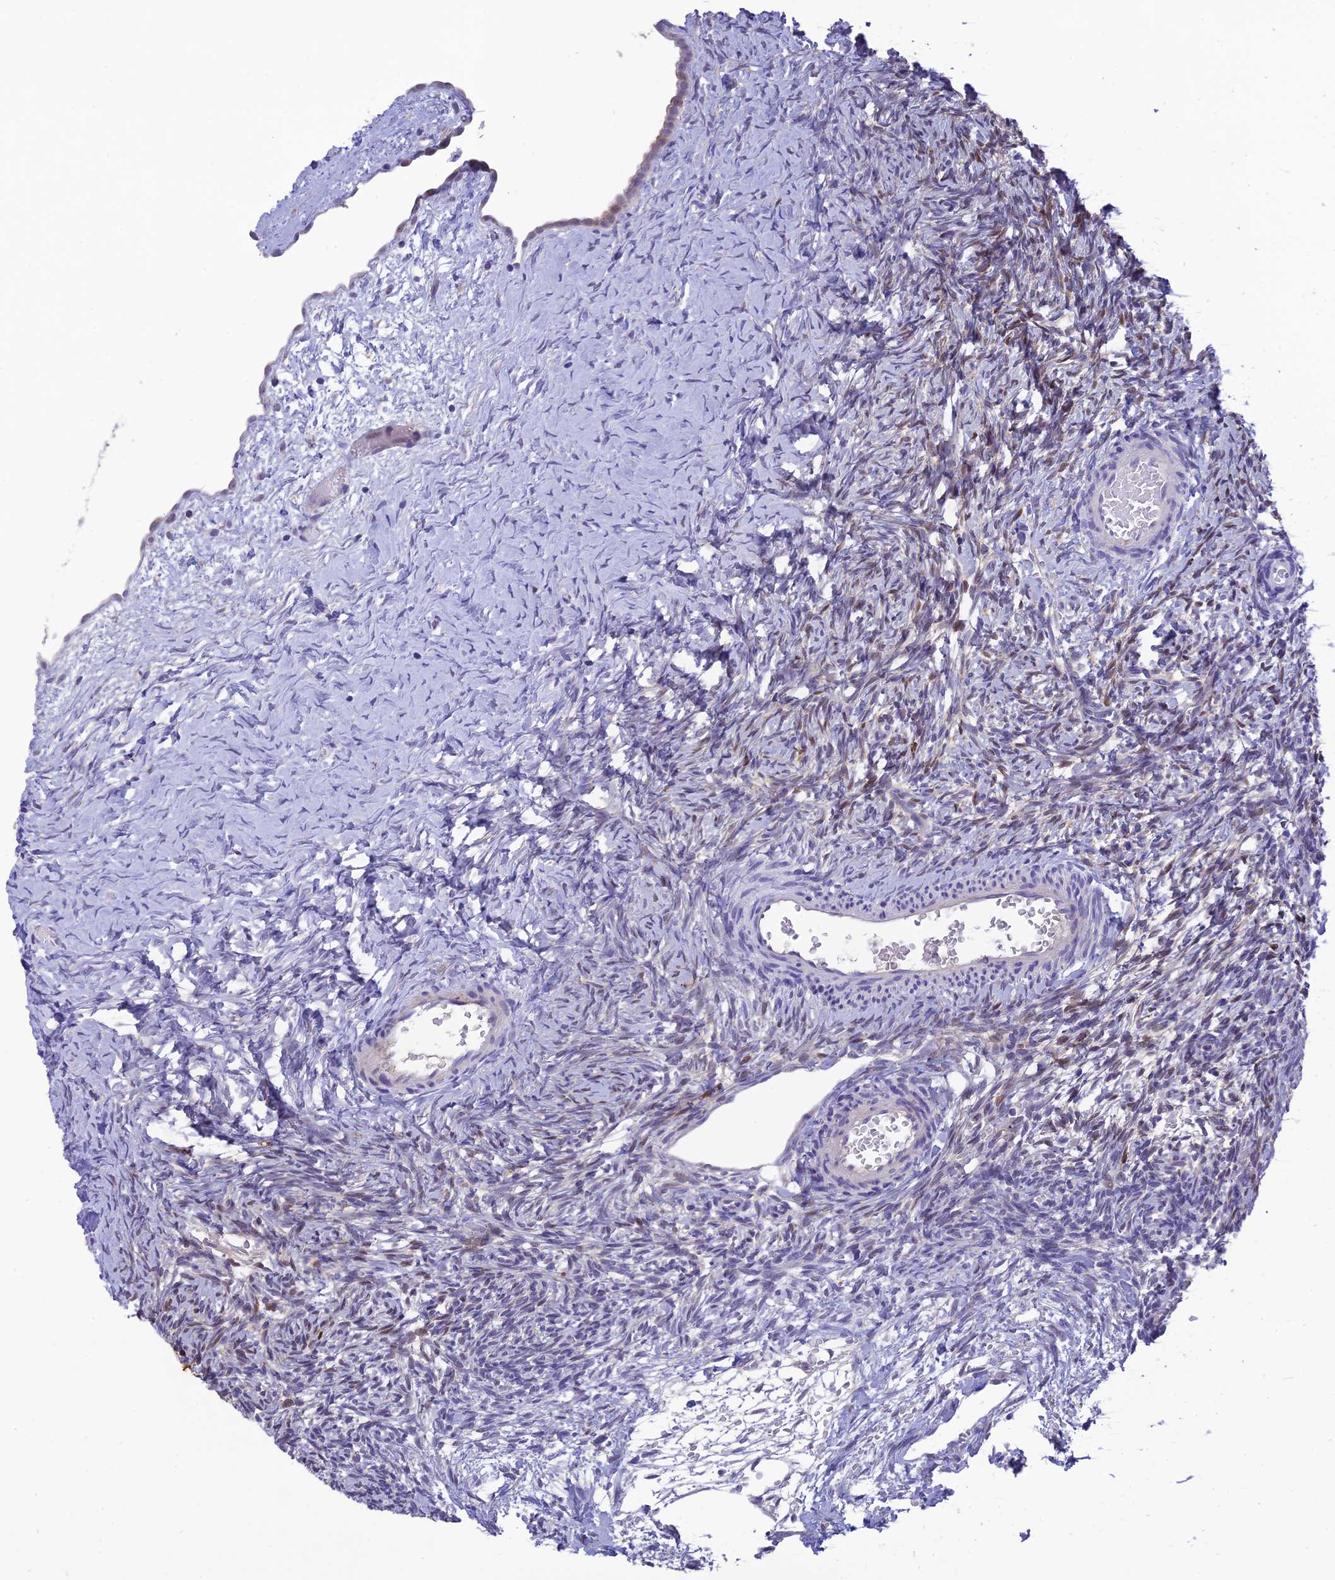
{"staining": {"intensity": "strong", "quantity": ">75%", "location": "cytoplasmic/membranous"}, "tissue": "ovary", "cell_type": "Follicle cells", "image_type": "normal", "snomed": [{"axis": "morphology", "description": "Normal tissue, NOS"}, {"axis": "topography", "description": "Ovary"}], "caption": "Approximately >75% of follicle cells in benign ovary exhibit strong cytoplasmic/membranous protein expression as visualized by brown immunohistochemical staining.", "gene": "XPO7", "patient": {"sex": "female", "age": 39}}